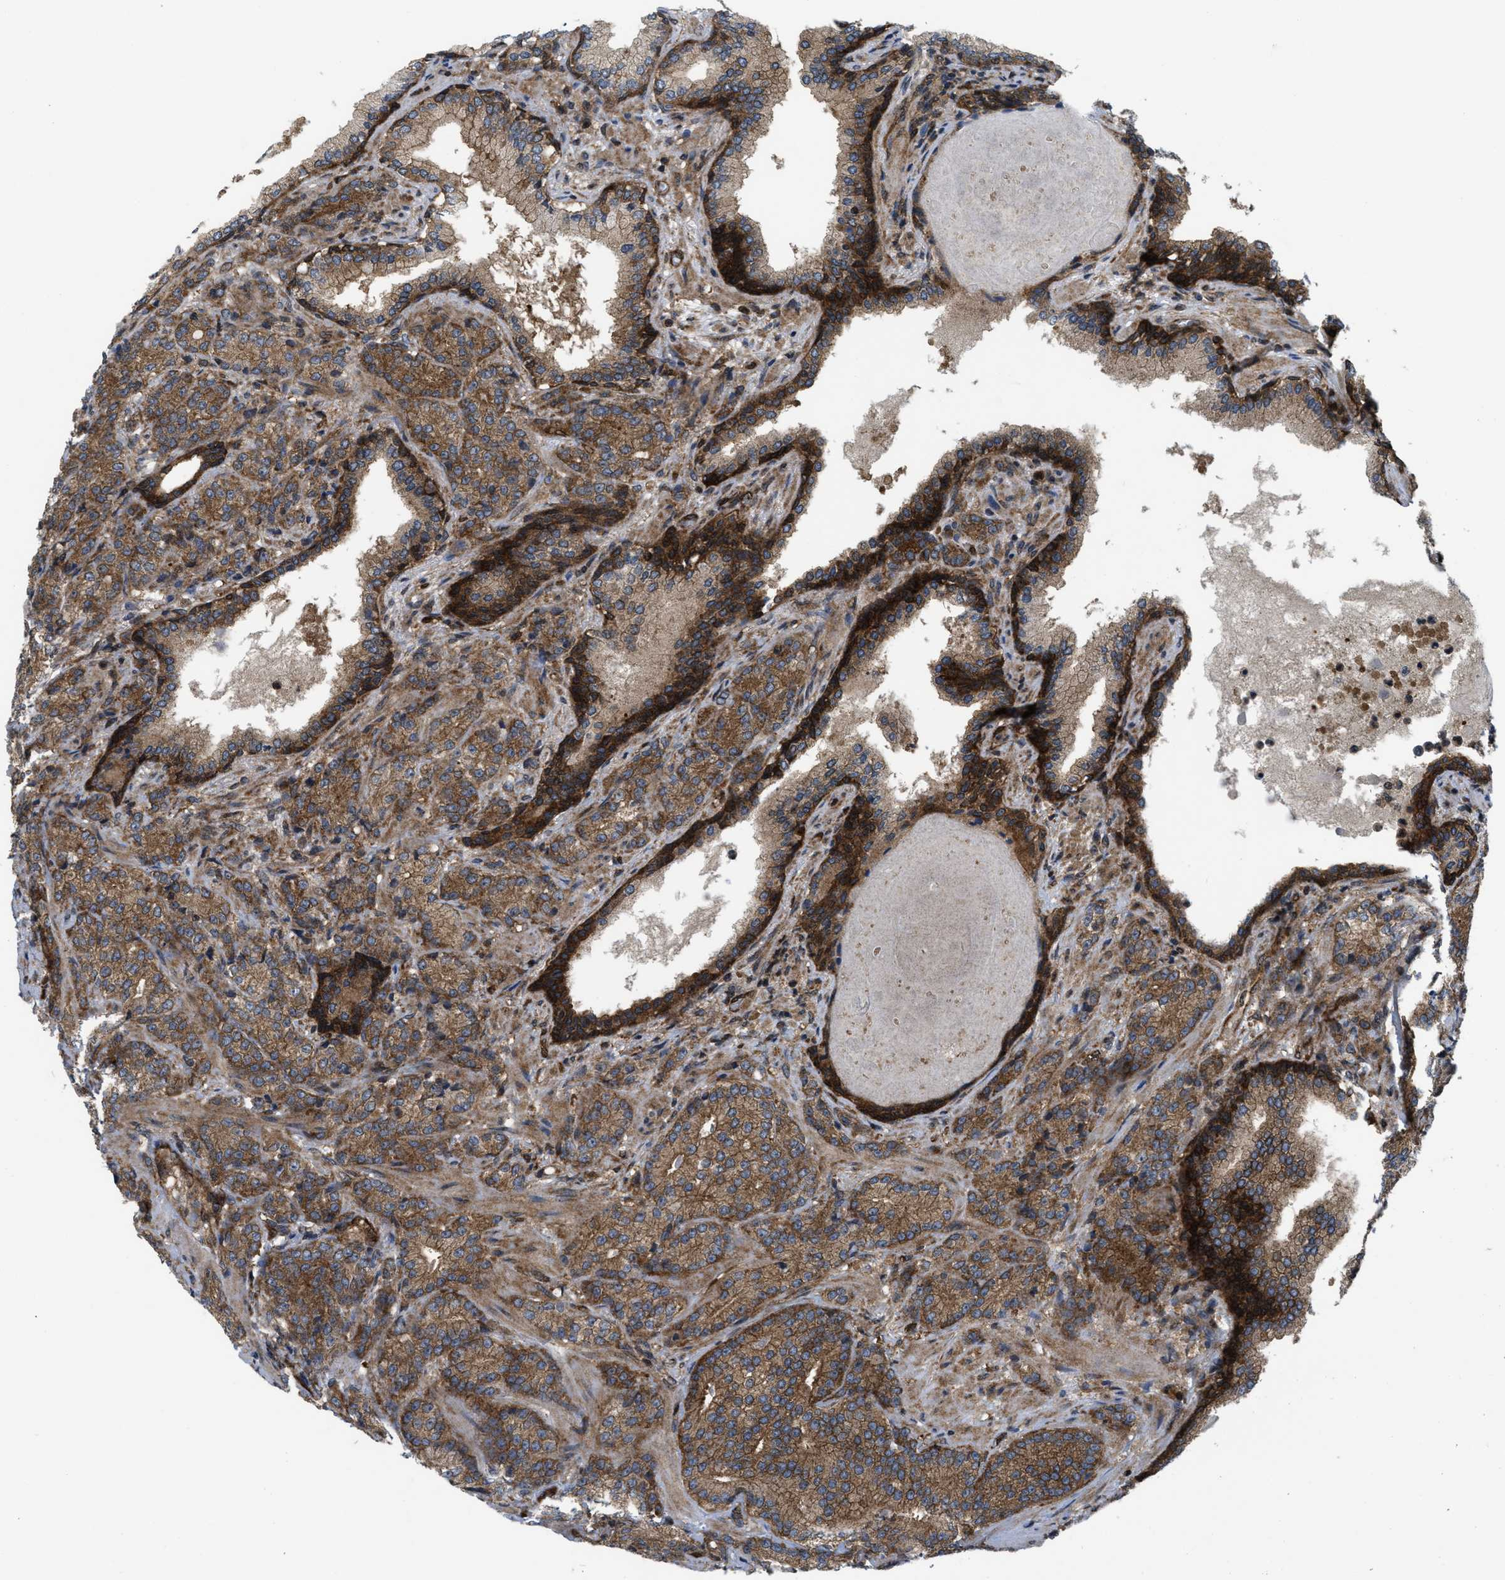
{"staining": {"intensity": "moderate", "quantity": ">75%", "location": "cytoplasmic/membranous"}, "tissue": "prostate cancer", "cell_type": "Tumor cells", "image_type": "cancer", "snomed": [{"axis": "morphology", "description": "Adenocarcinoma, High grade"}, {"axis": "topography", "description": "Prostate"}], "caption": "A brown stain highlights moderate cytoplasmic/membranous positivity of a protein in human prostate cancer tumor cells. The staining is performed using DAB (3,3'-diaminobenzidine) brown chromogen to label protein expression. The nuclei are counter-stained blue using hematoxylin.", "gene": "PPP2CB", "patient": {"sex": "male", "age": 61}}